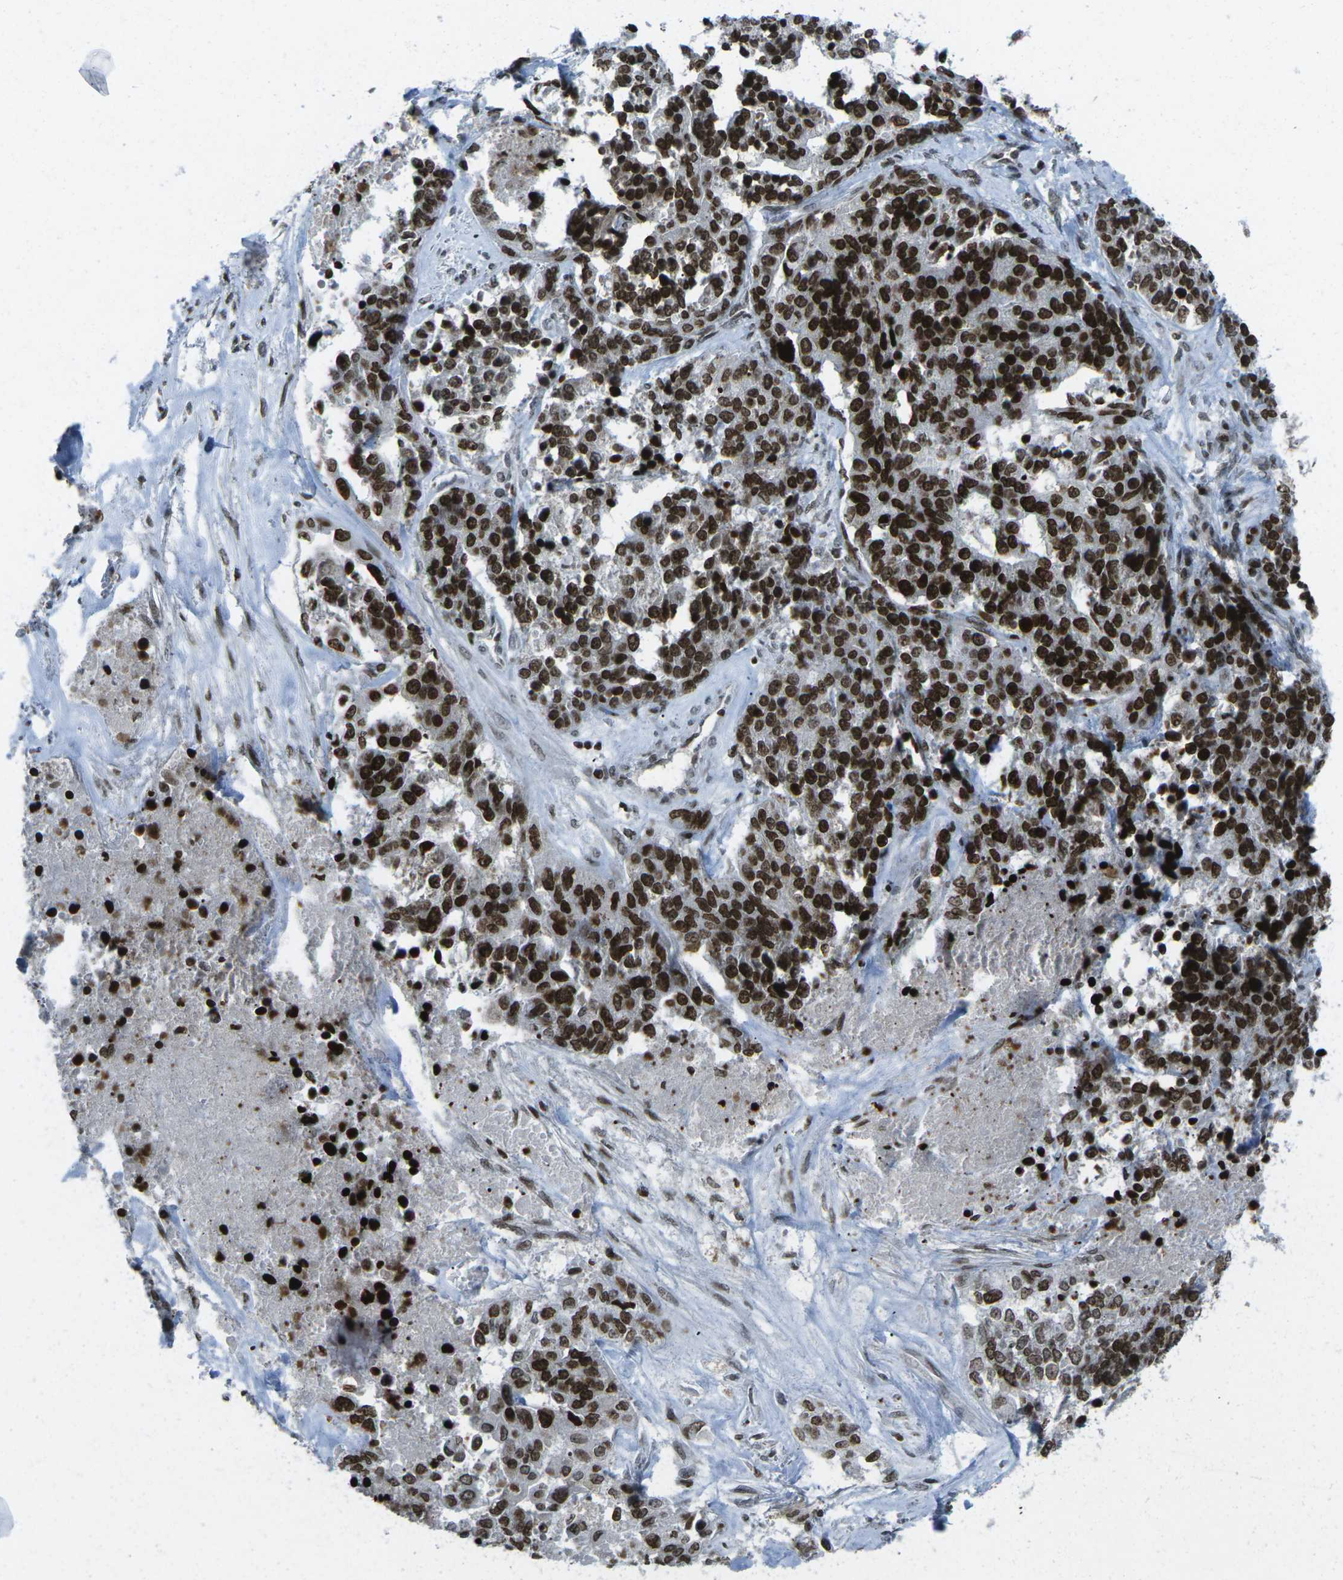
{"staining": {"intensity": "strong", "quantity": ">75%", "location": "nuclear"}, "tissue": "ovarian cancer", "cell_type": "Tumor cells", "image_type": "cancer", "snomed": [{"axis": "morphology", "description": "Cystadenocarcinoma, serous, NOS"}, {"axis": "topography", "description": "Ovary"}], "caption": "High-magnification brightfield microscopy of serous cystadenocarcinoma (ovarian) stained with DAB (brown) and counterstained with hematoxylin (blue). tumor cells exhibit strong nuclear staining is seen in about>75% of cells.", "gene": "EME1", "patient": {"sex": "female", "age": 44}}